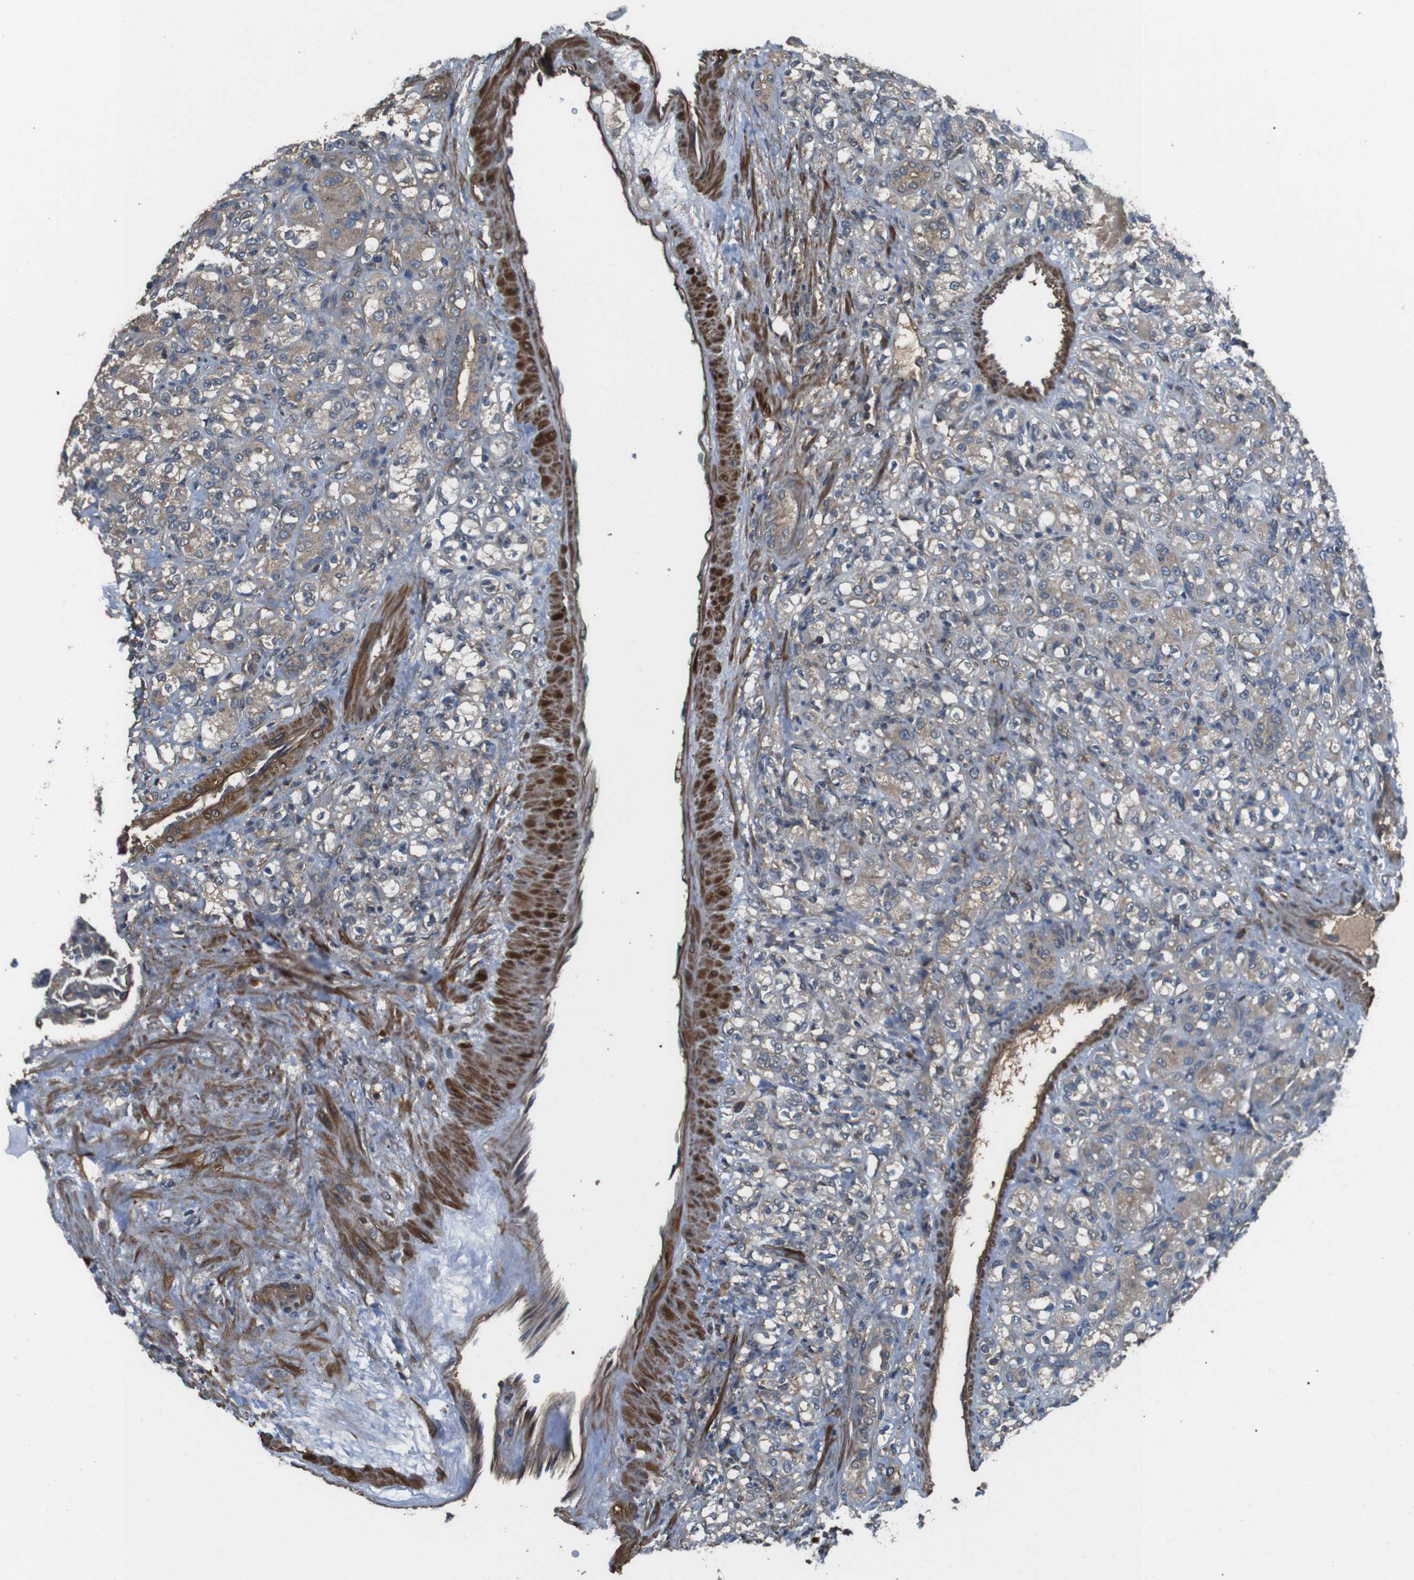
{"staining": {"intensity": "weak", "quantity": "25%-75%", "location": "cytoplasmic/membranous"}, "tissue": "renal cancer", "cell_type": "Tumor cells", "image_type": "cancer", "snomed": [{"axis": "morphology", "description": "Adenocarcinoma, NOS"}, {"axis": "topography", "description": "Kidney"}], "caption": "Adenocarcinoma (renal) stained with a brown dye reveals weak cytoplasmic/membranous positive staining in approximately 25%-75% of tumor cells.", "gene": "FUT2", "patient": {"sex": "male", "age": 61}}